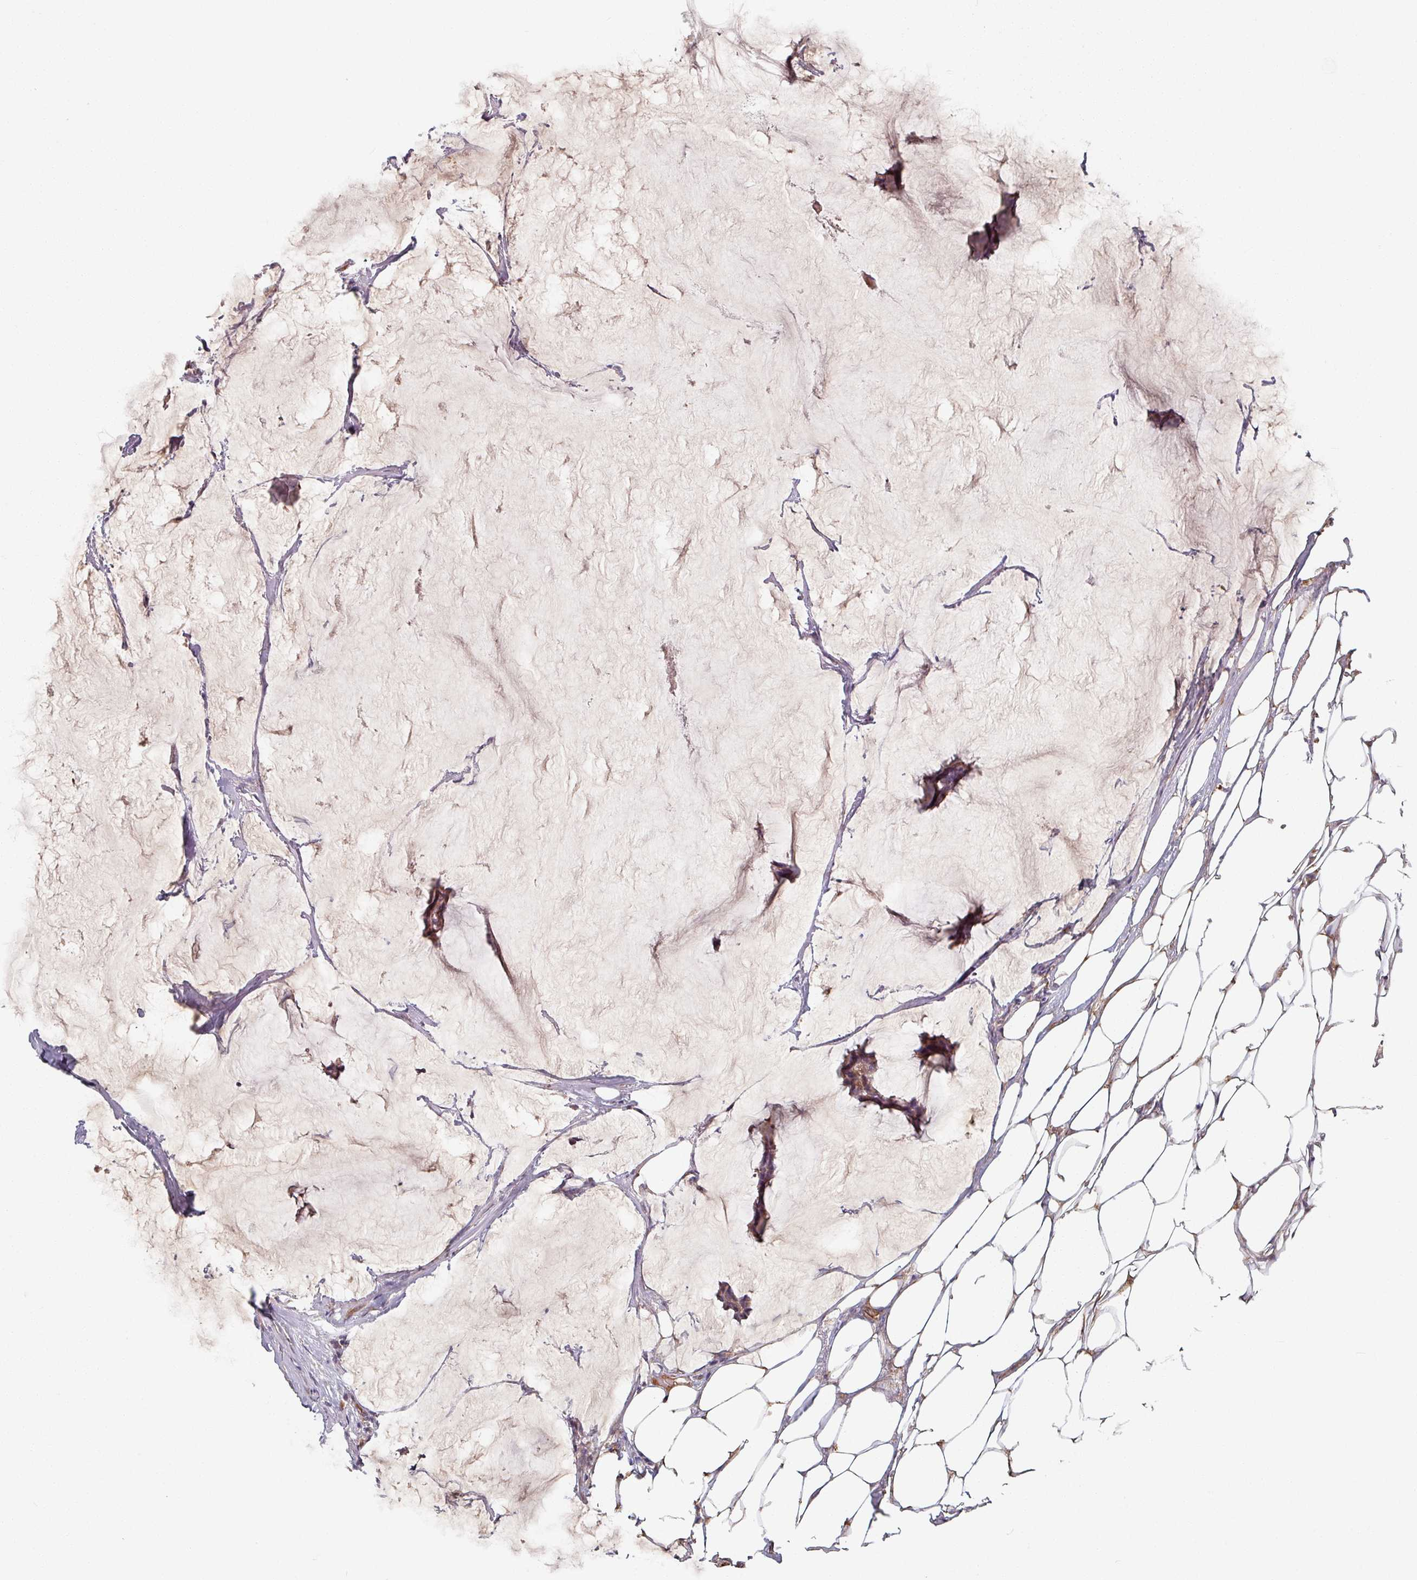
{"staining": {"intensity": "weak", "quantity": ">75%", "location": "cytoplasmic/membranous"}, "tissue": "breast cancer", "cell_type": "Tumor cells", "image_type": "cancer", "snomed": [{"axis": "morphology", "description": "Duct carcinoma"}, {"axis": "topography", "description": "Breast"}], "caption": "The photomicrograph reveals staining of infiltrating ductal carcinoma (breast), revealing weak cytoplasmic/membranous protein staining (brown color) within tumor cells.", "gene": "C4BPB", "patient": {"sex": "female", "age": 93}}